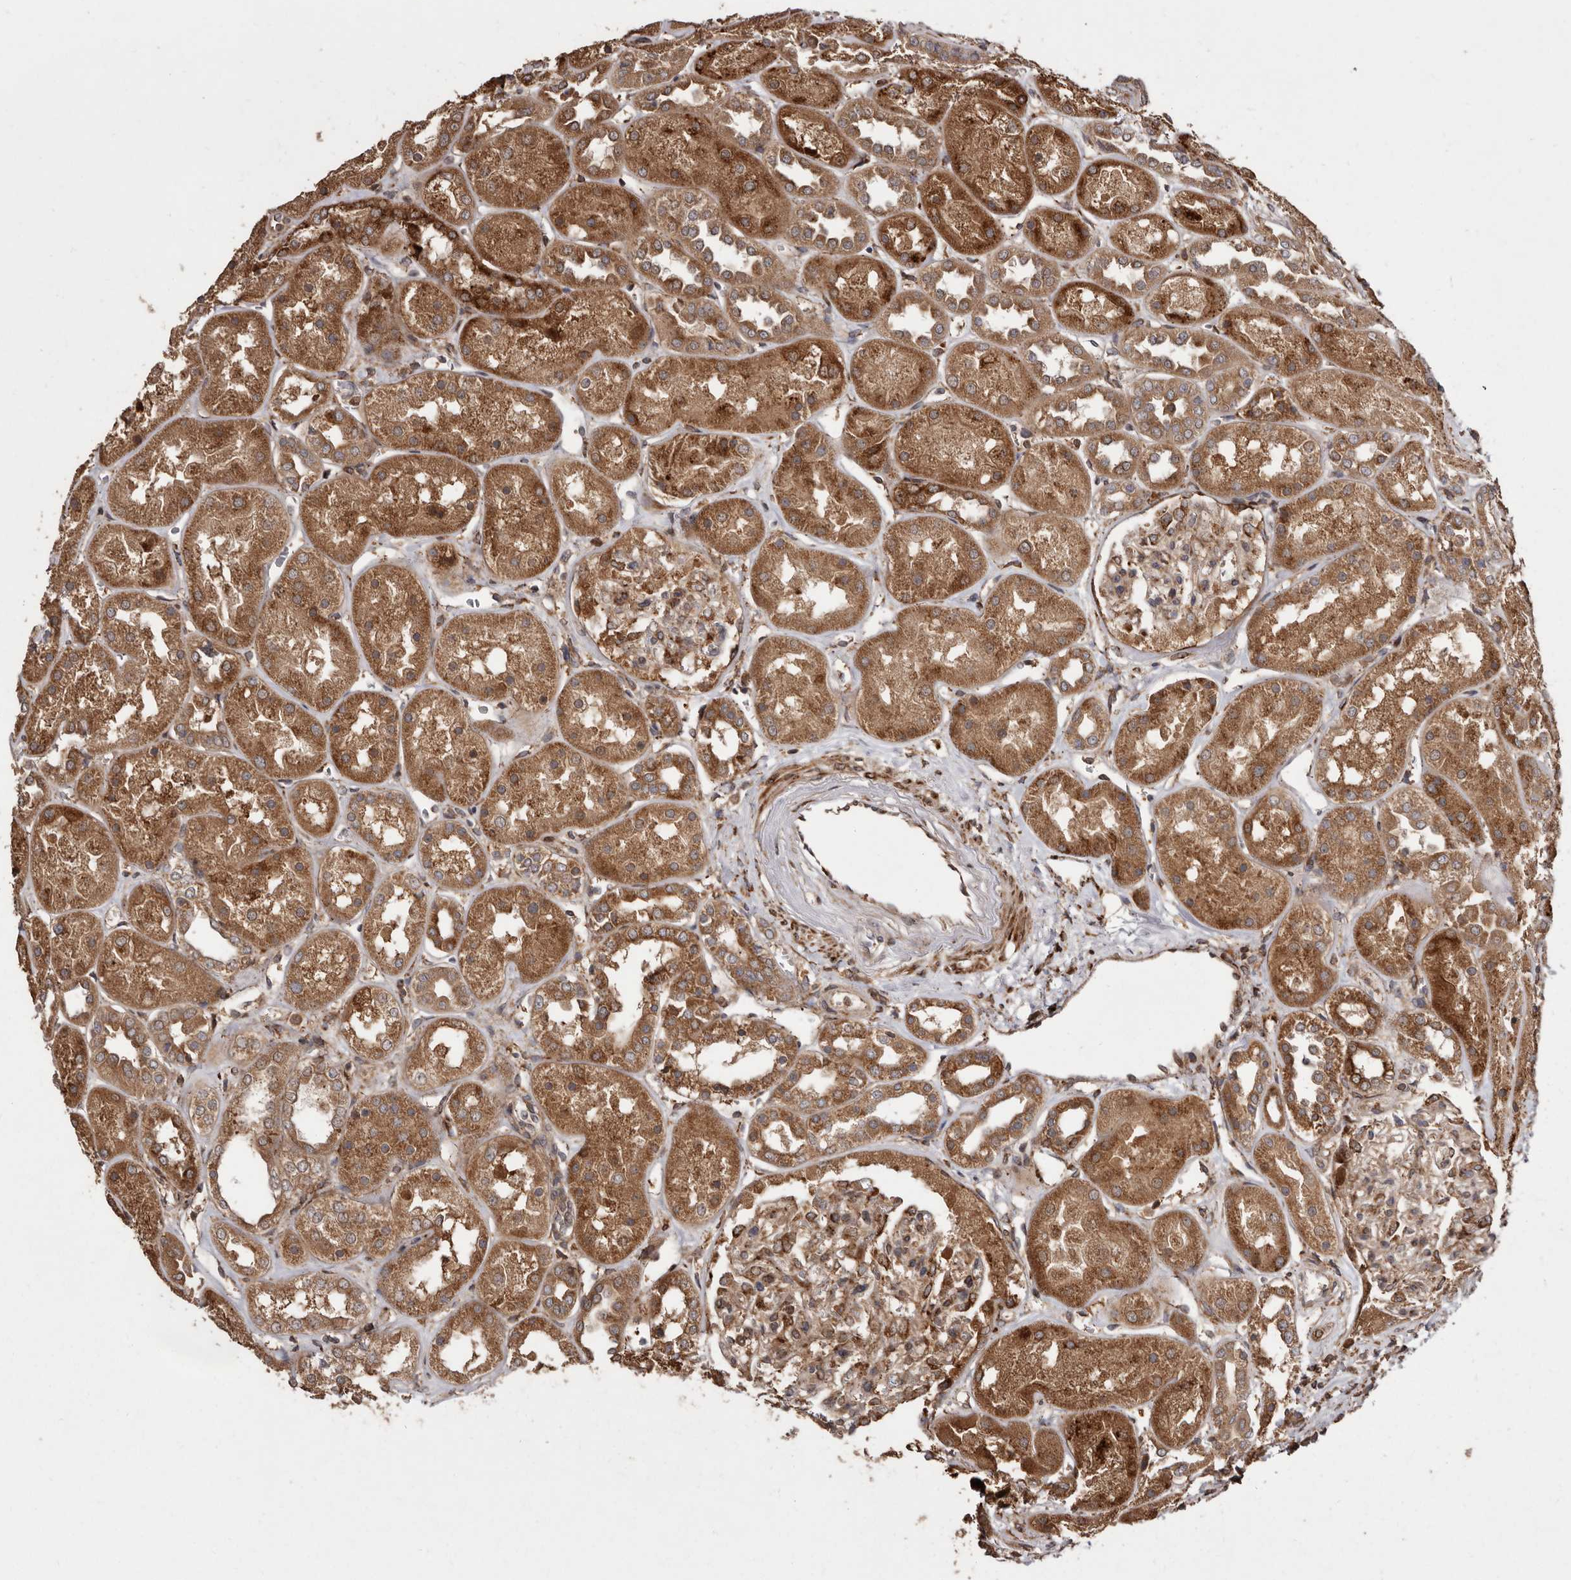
{"staining": {"intensity": "moderate", "quantity": ">75%", "location": "cytoplasmic/membranous"}, "tissue": "kidney", "cell_type": "Cells in glomeruli", "image_type": "normal", "snomed": [{"axis": "morphology", "description": "Normal tissue, NOS"}, {"axis": "topography", "description": "Kidney"}], "caption": "The immunohistochemical stain highlights moderate cytoplasmic/membranous expression in cells in glomeruli of normal kidney.", "gene": "FLAD1", "patient": {"sex": "male", "age": 70}}